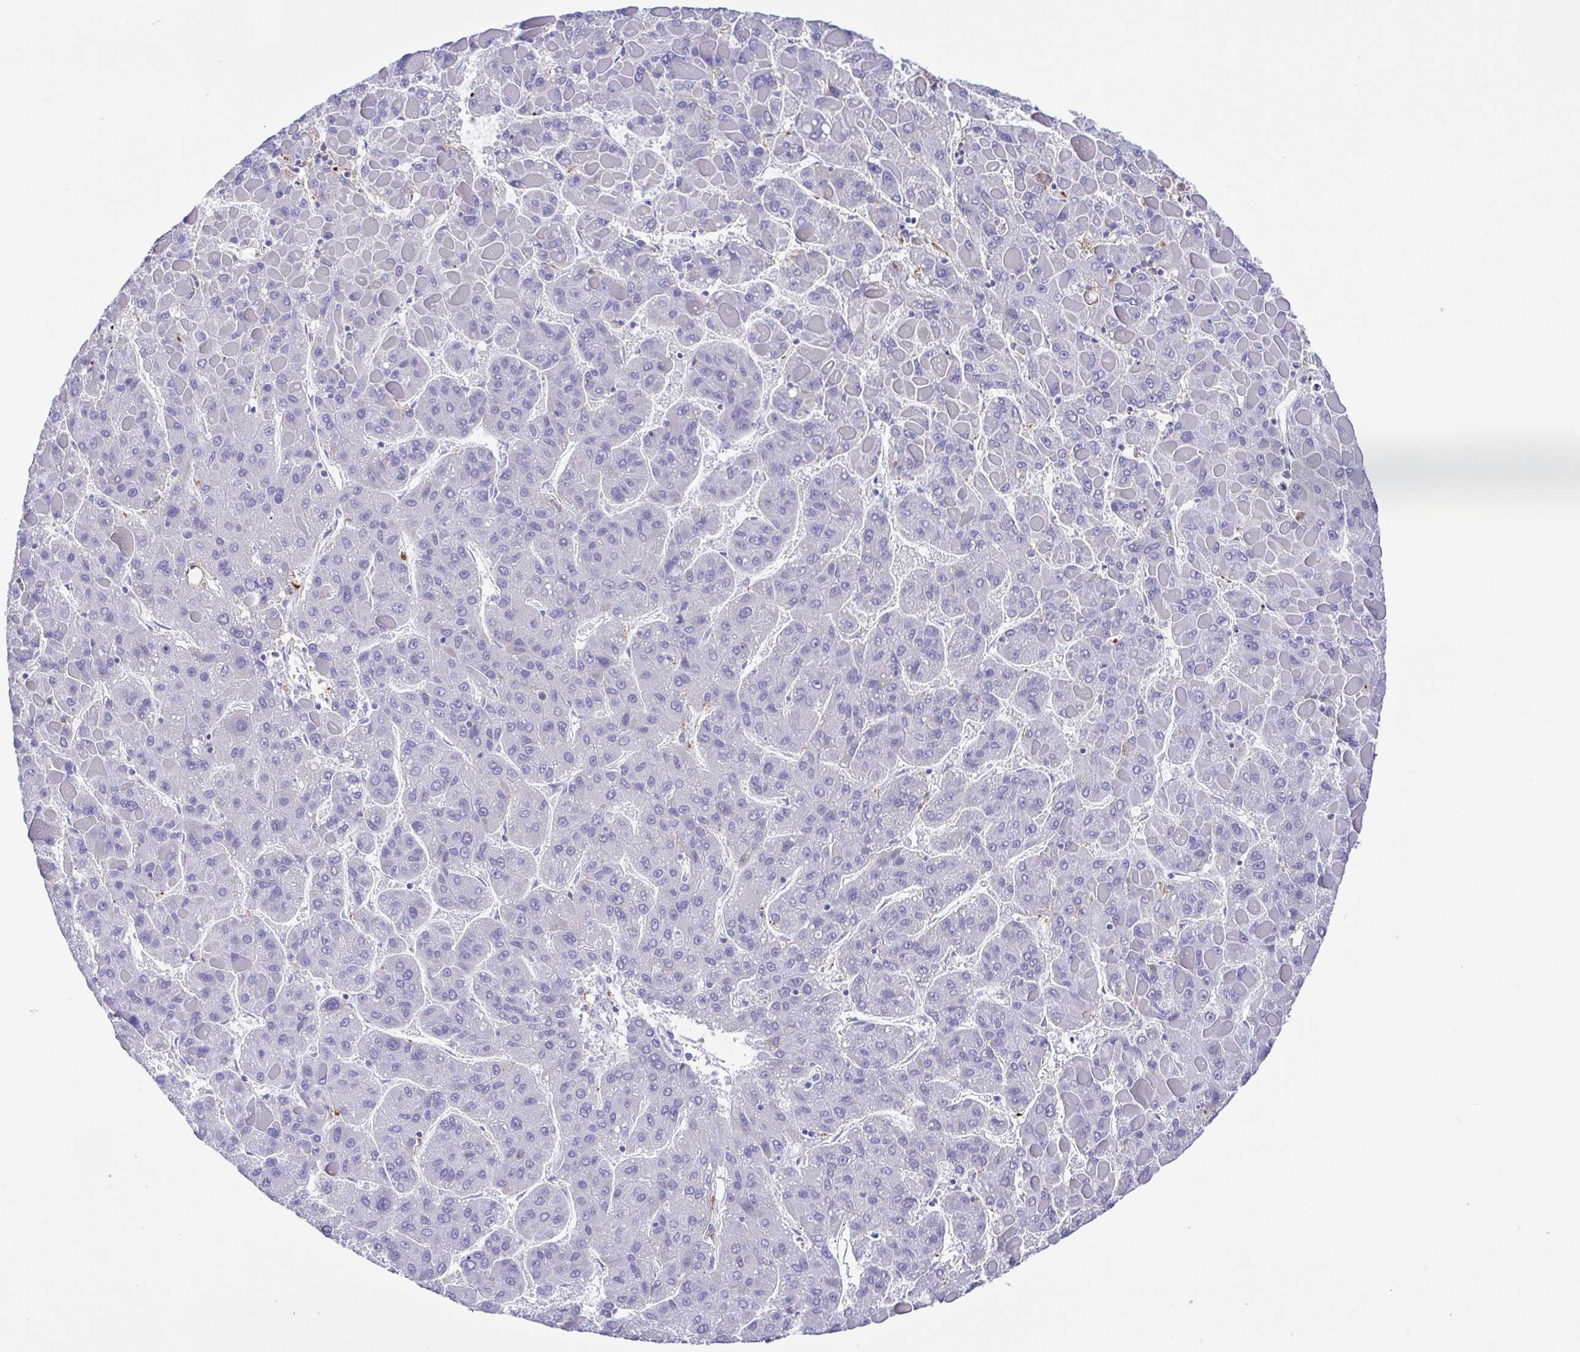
{"staining": {"intensity": "negative", "quantity": "none", "location": "none"}, "tissue": "liver cancer", "cell_type": "Tumor cells", "image_type": "cancer", "snomed": [{"axis": "morphology", "description": "Carcinoma, Hepatocellular, NOS"}, {"axis": "topography", "description": "Liver"}], "caption": "Protein analysis of hepatocellular carcinoma (liver) reveals no significant expression in tumor cells.", "gene": "CD72", "patient": {"sex": "female", "age": 82}}